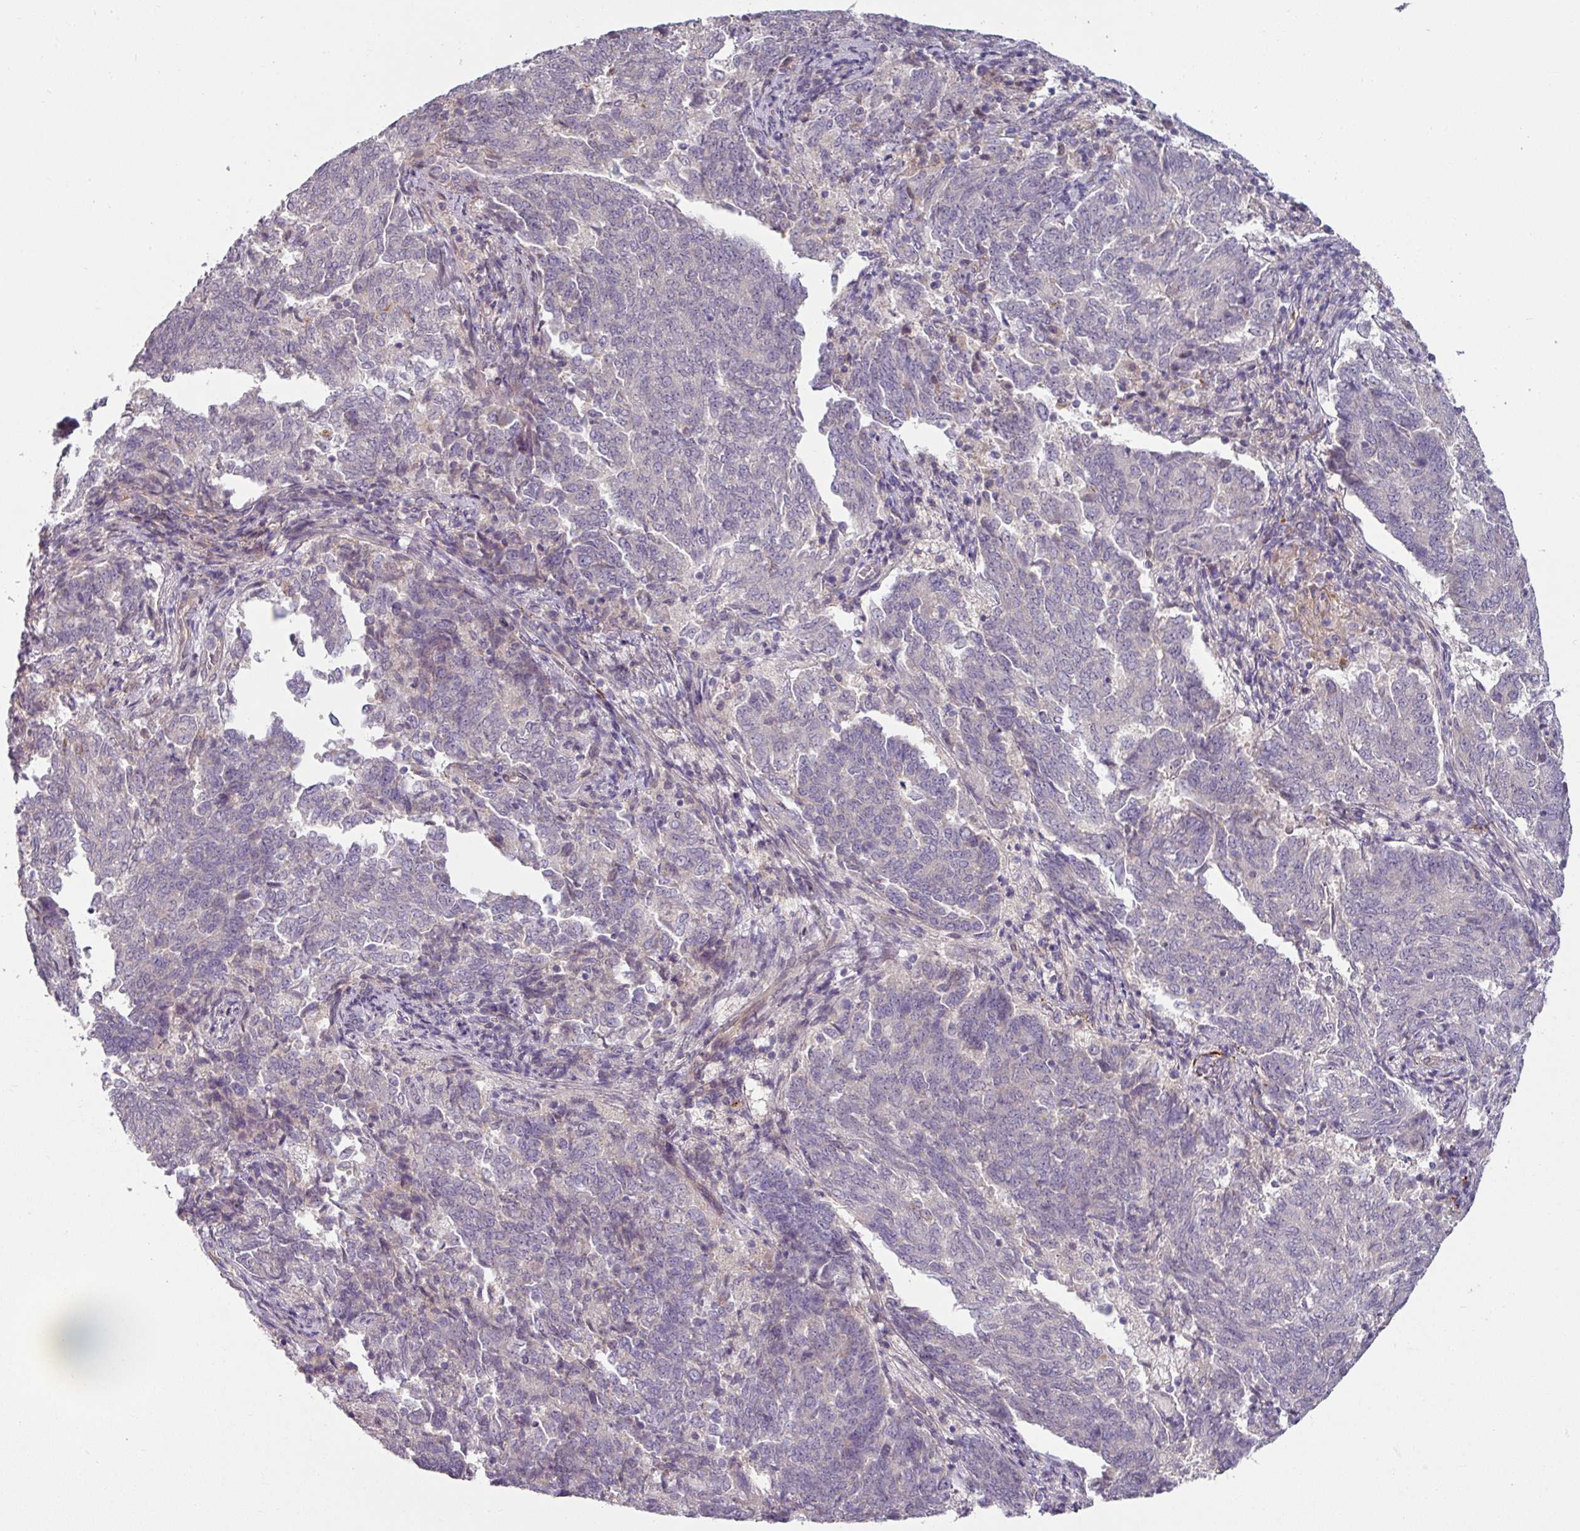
{"staining": {"intensity": "negative", "quantity": "none", "location": "none"}, "tissue": "endometrial cancer", "cell_type": "Tumor cells", "image_type": "cancer", "snomed": [{"axis": "morphology", "description": "Adenocarcinoma, NOS"}, {"axis": "topography", "description": "Endometrium"}], "caption": "There is no significant expression in tumor cells of endometrial adenocarcinoma.", "gene": "MTMR14", "patient": {"sex": "female", "age": 80}}